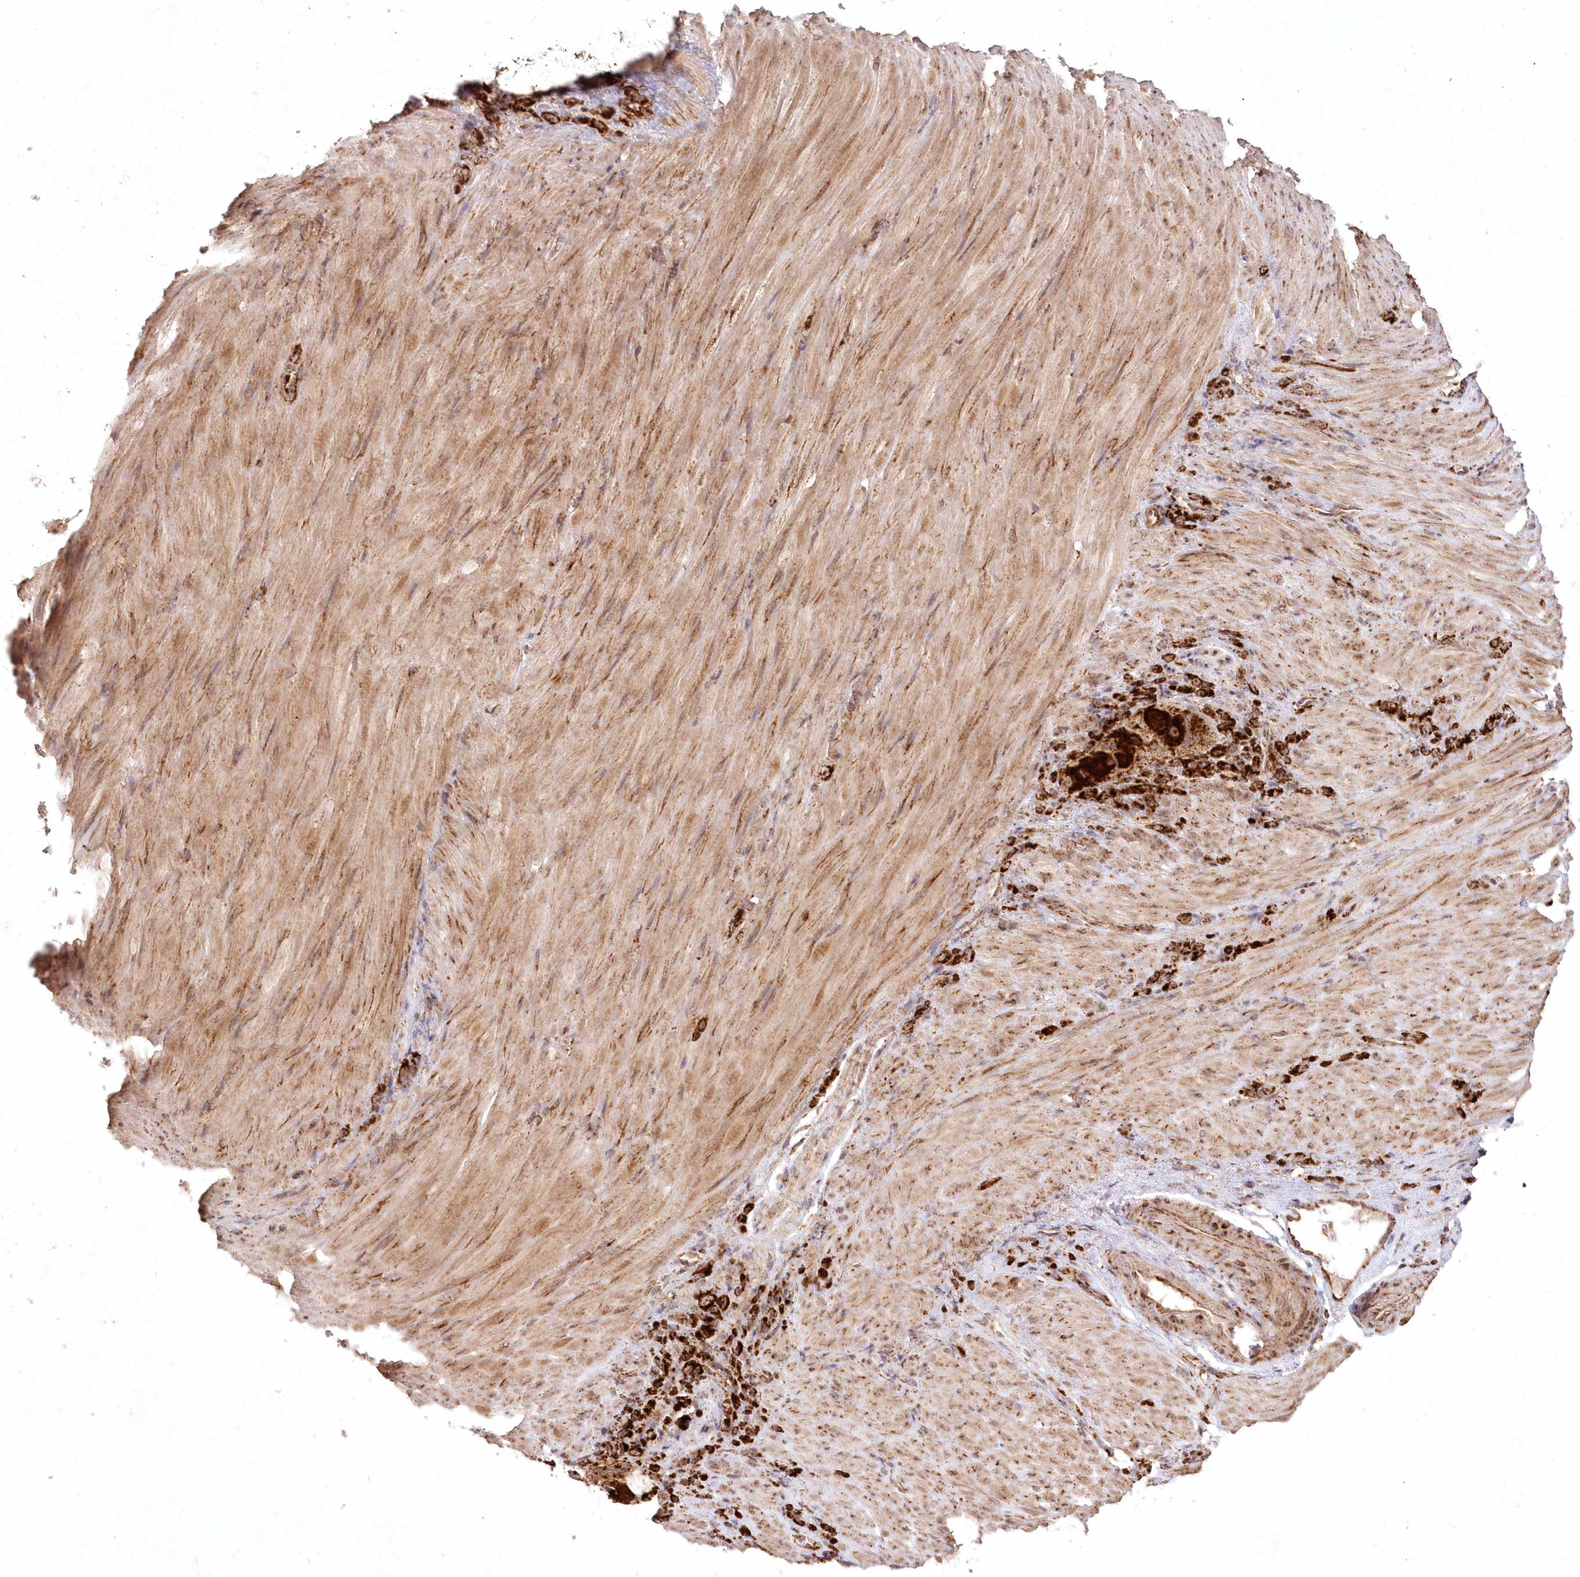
{"staining": {"intensity": "strong", "quantity": ">75%", "location": "cytoplasmic/membranous"}, "tissue": "stomach cancer", "cell_type": "Tumor cells", "image_type": "cancer", "snomed": [{"axis": "morphology", "description": "Normal tissue, NOS"}, {"axis": "morphology", "description": "Adenocarcinoma, NOS"}, {"axis": "topography", "description": "Stomach"}], "caption": "Adenocarcinoma (stomach) stained with a brown dye displays strong cytoplasmic/membranous positive positivity in approximately >75% of tumor cells.", "gene": "LRPPRC", "patient": {"sex": "male", "age": 82}}